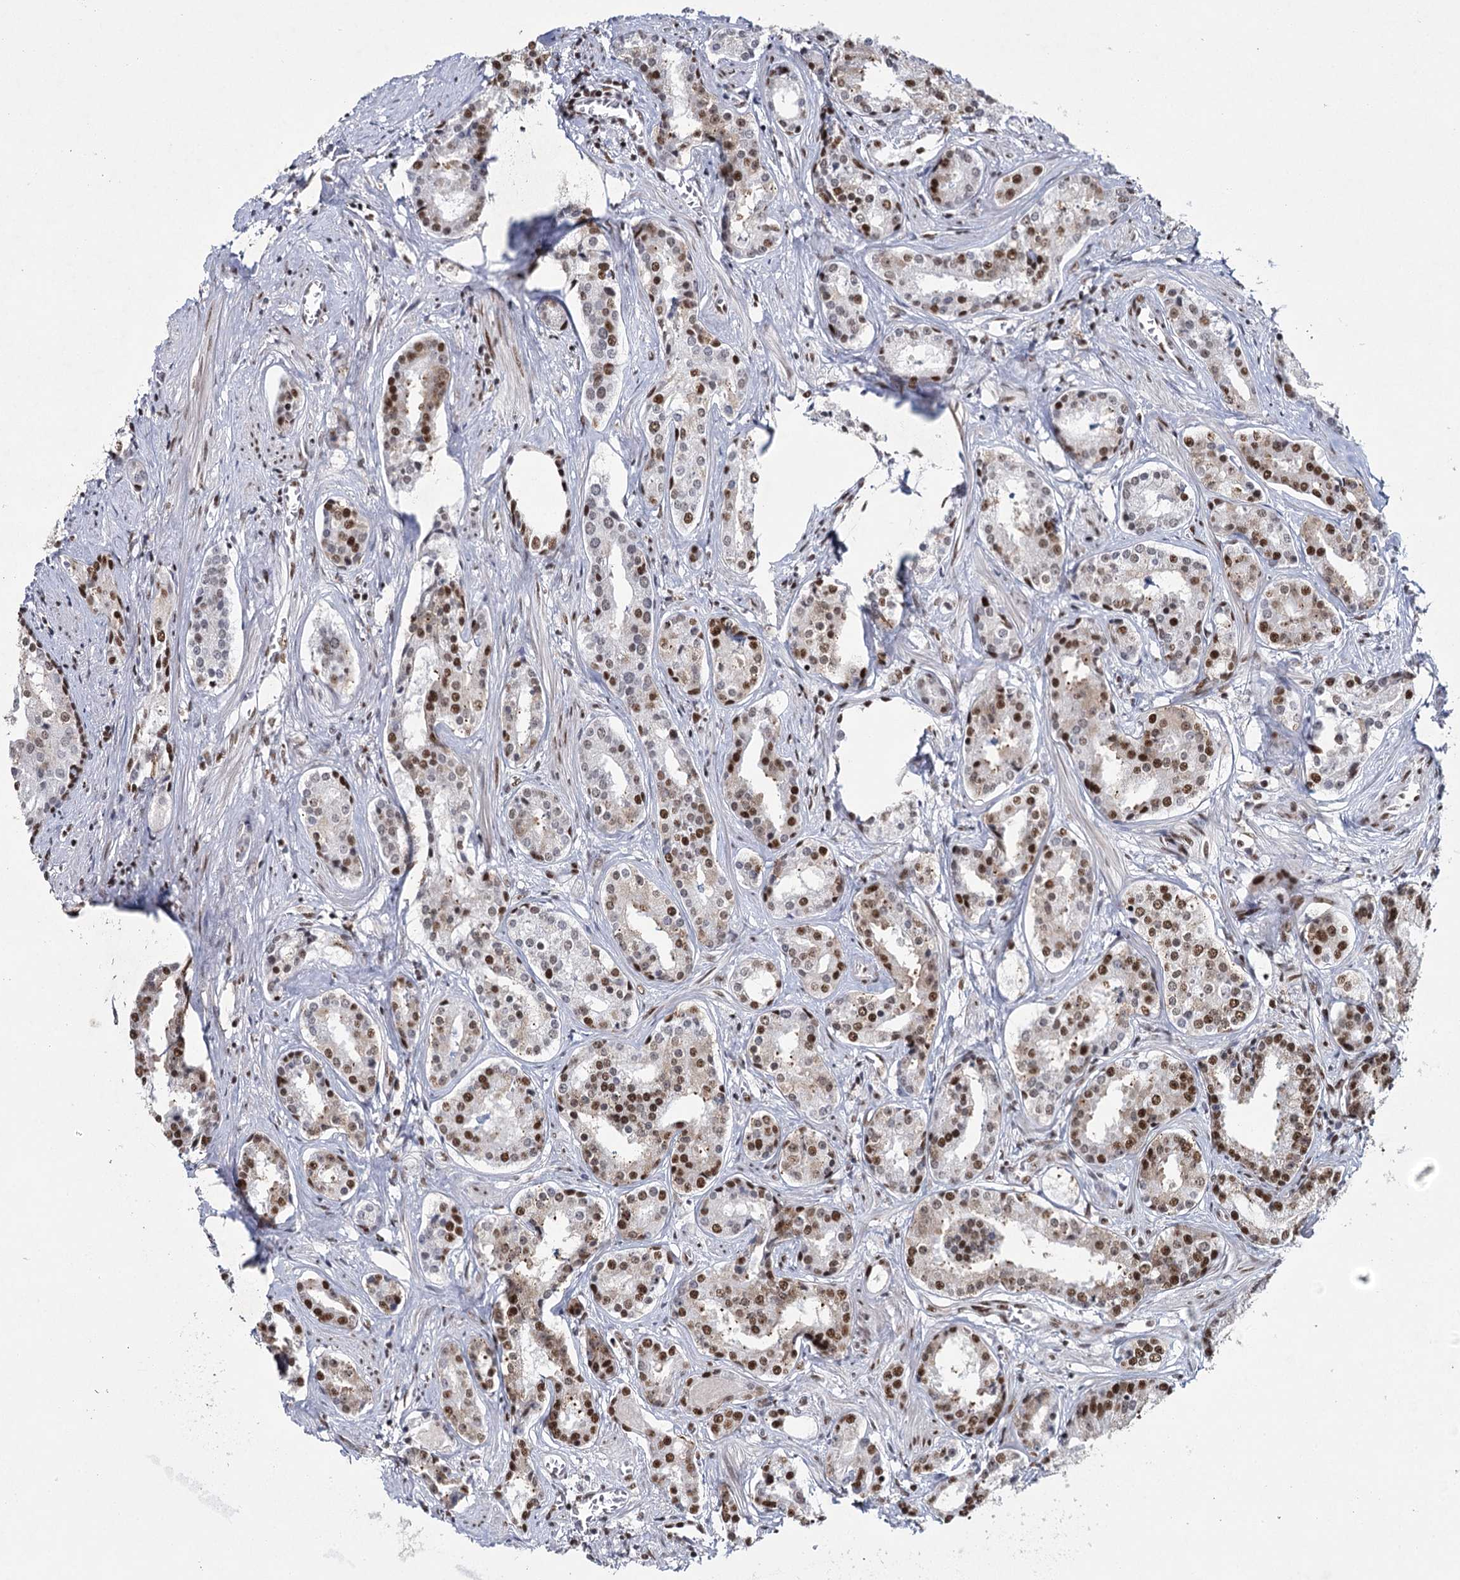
{"staining": {"intensity": "moderate", "quantity": ">75%", "location": "nuclear"}, "tissue": "prostate cancer", "cell_type": "Tumor cells", "image_type": "cancer", "snomed": [{"axis": "morphology", "description": "Adenocarcinoma, High grade"}, {"axis": "topography", "description": "Prostate"}], "caption": "Protein staining shows moderate nuclear staining in approximately >75% of tumor cells in prostate high-grade adenocarcinoma.", "gene": "SCAF8", "patient": {"sex": "male", "age": 58}}